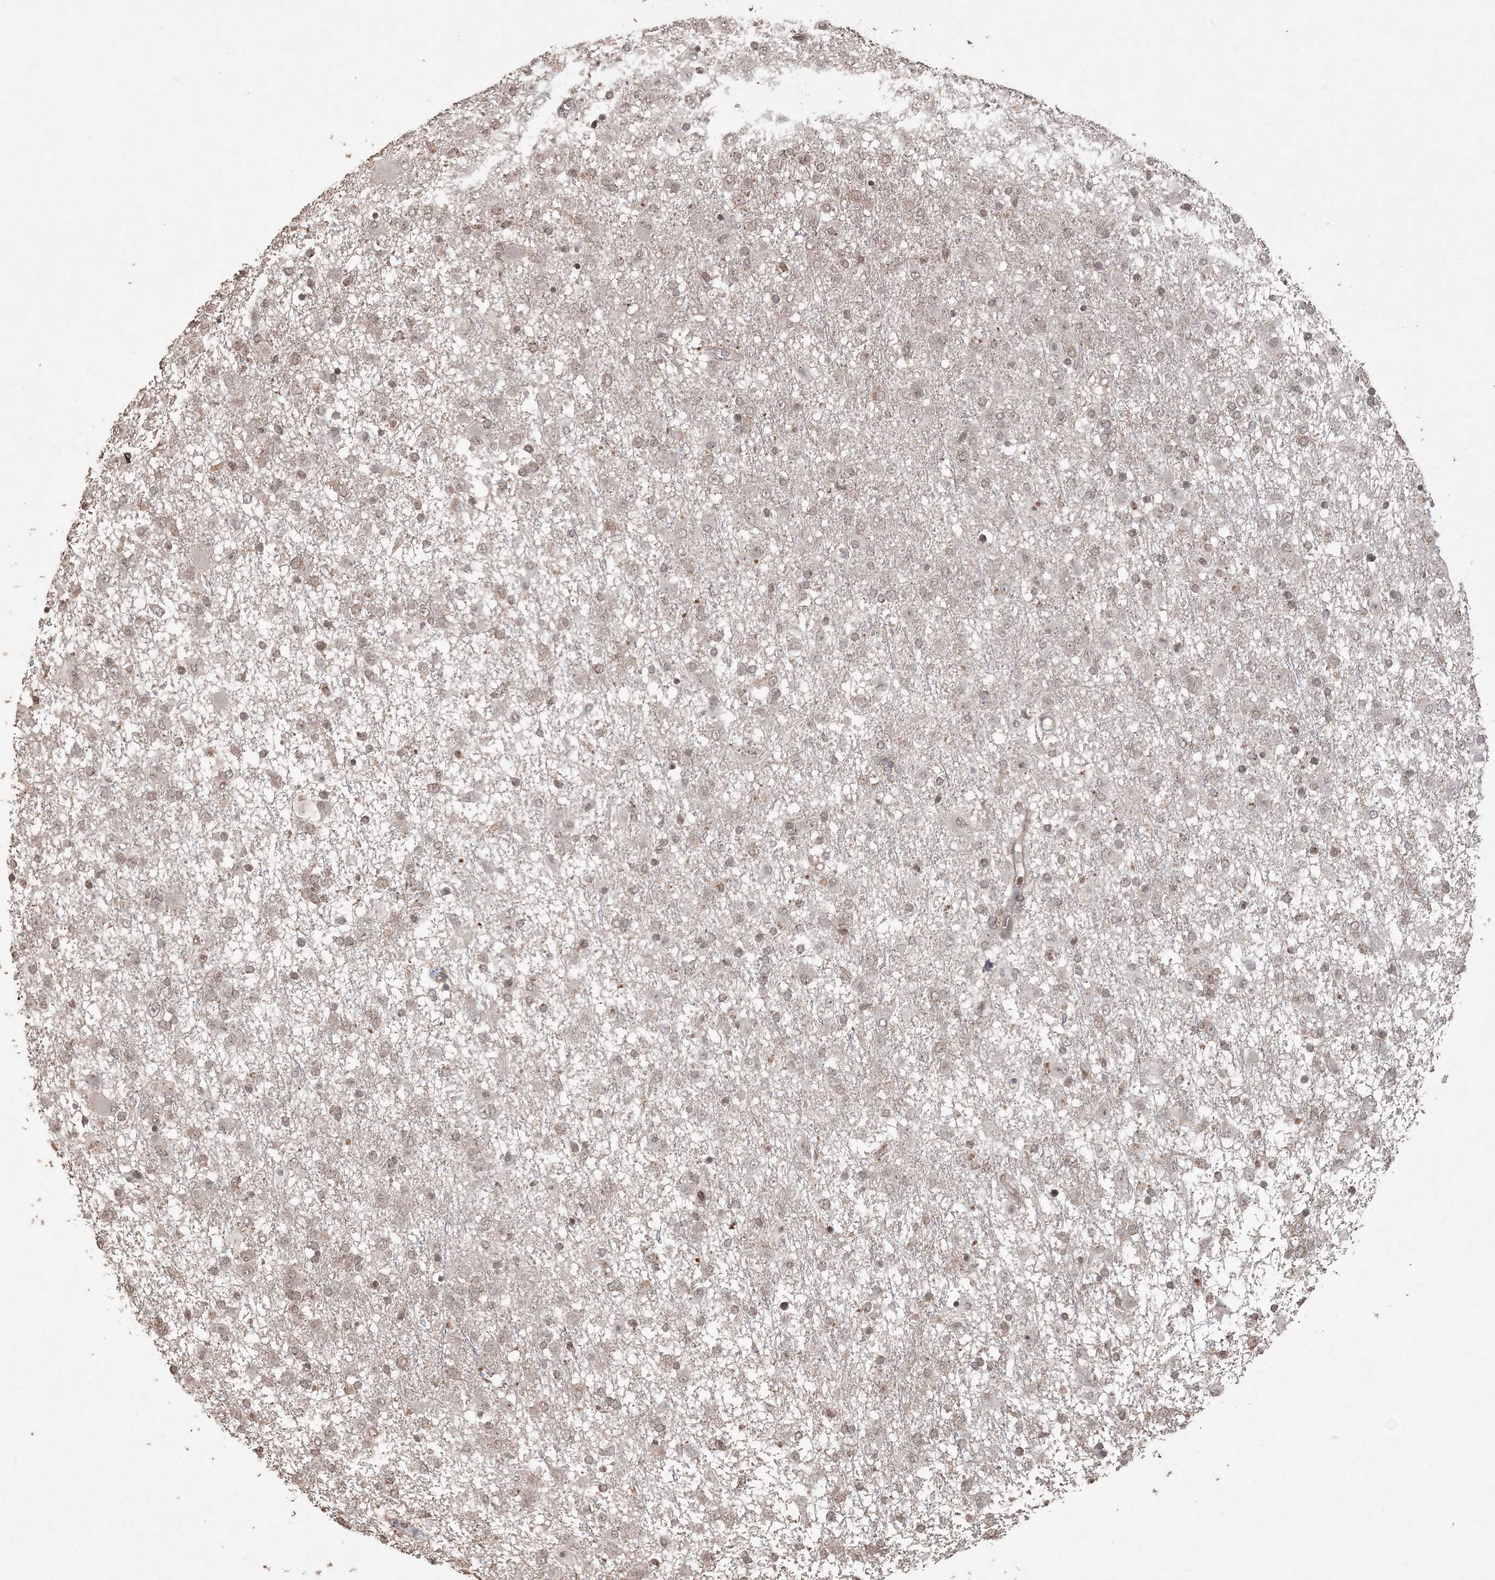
{"staining": {"intensity": "weak", "quantity": "<25%", "location": "nuclear"}, "tissue": "glioma", "cell_type": "Tumor cells", "image_type": "cancer", "snomed": [{"axis": "morphology", "description": "Glioma, malignant, Low grade"}, {"axis": "topography", "description": "Brain"}], "caption": "Immunohistochemical staining of glioma demonstrates no significant staining in tumor cells. Brightfield microscopy of immunohistochemistry (IHC) stained with DAB (3,3'-diaminobenzidine) (brown) and hematoxylin (blue), captured at high magnification.", "gene": "EHHADH", "patient": {"sex": "male", "age": 65}}